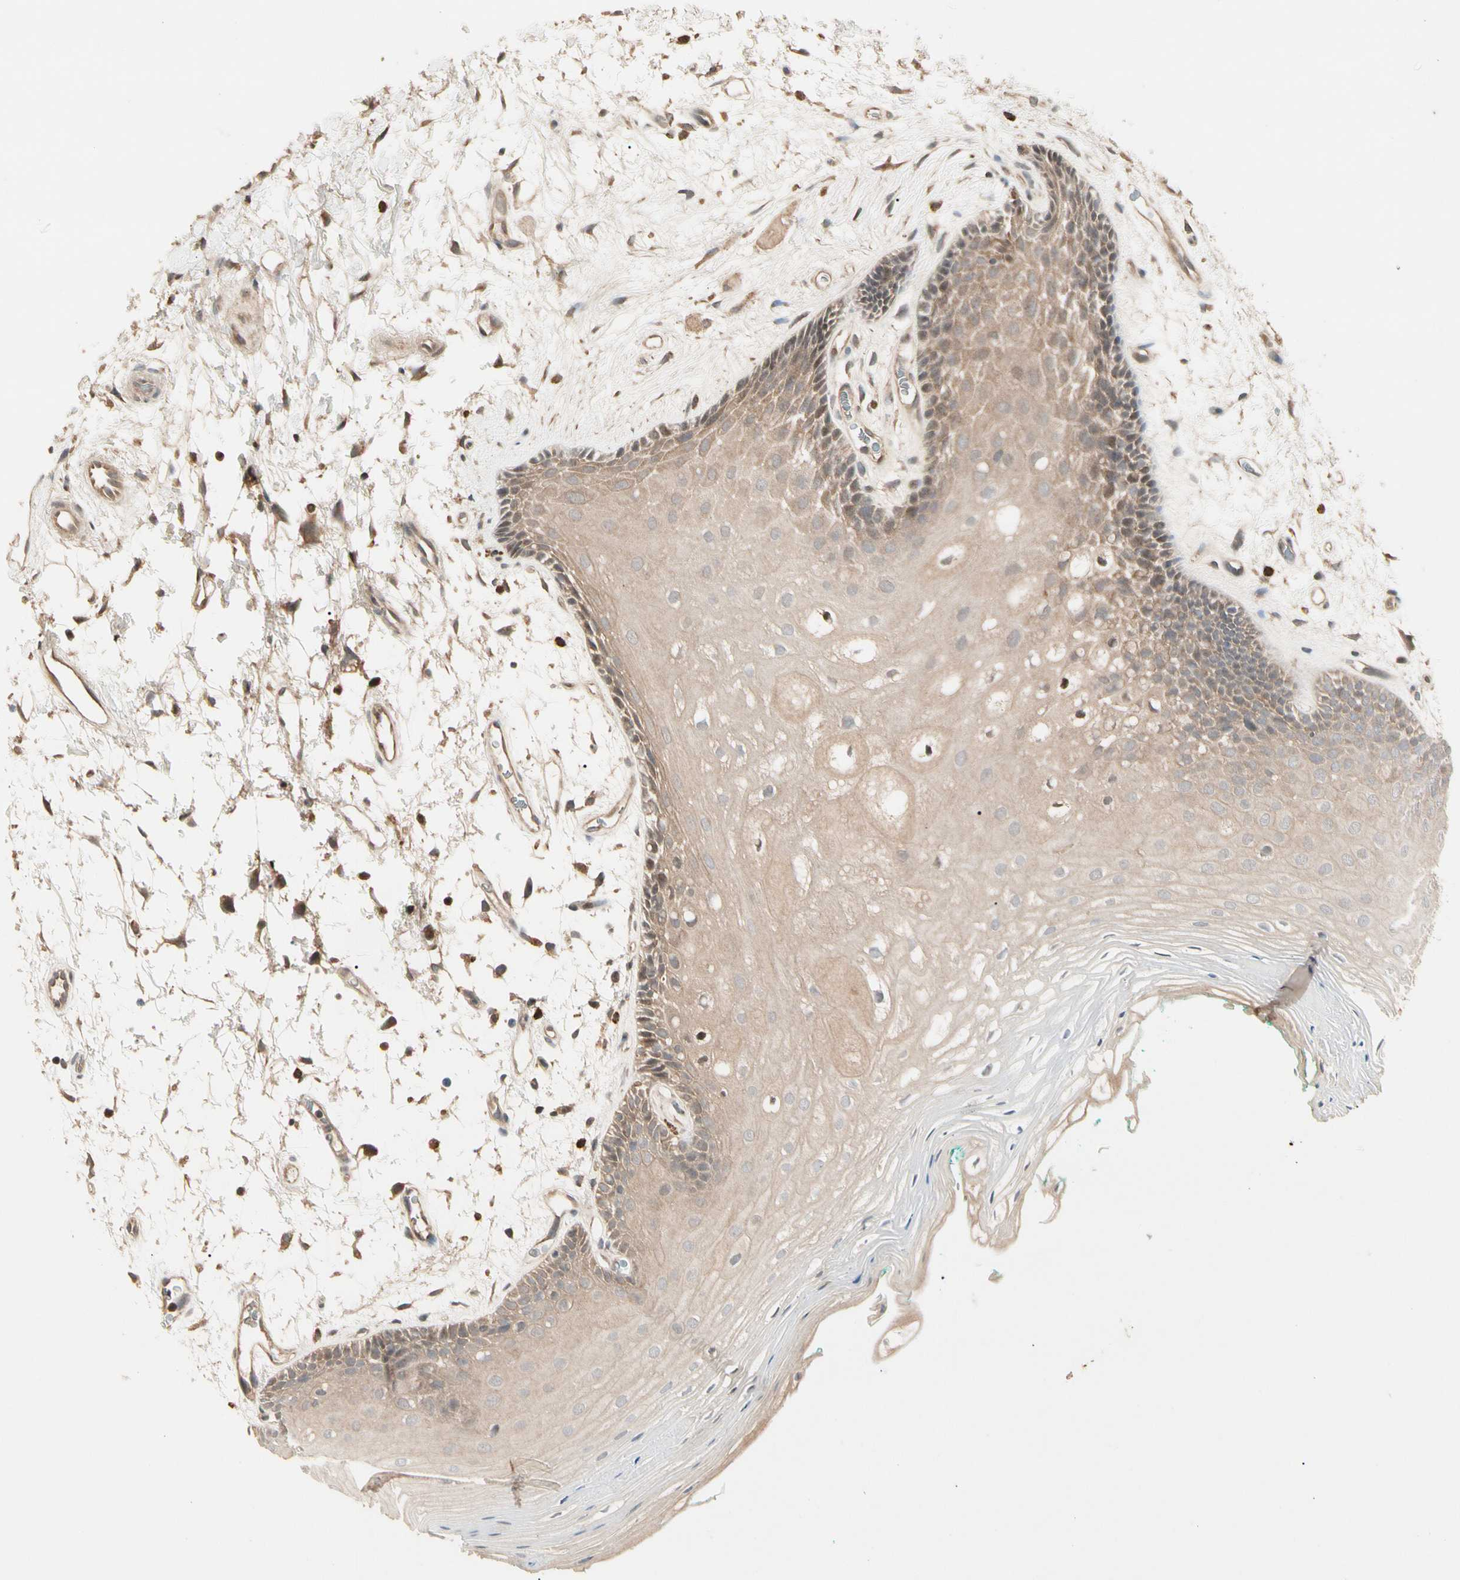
{"staining": {"intensity": "weak", "quantity": ">75%", "location": "cytoplasmic/membranous"}, "tissue": "oral mucosa", "cell_type": "Squamous epithelial cells", "image_type": "normal", "snomed": [{"axis": "morphology", "description": "Normal tissue, NOS"}, {"axis": "topography", "description": "Skeletal muscle"}, {"axis": "topography", "description": "Oral tissue"}, {"axis": "topography", "description": "Peripheral nerve tissue"}], "caption": "IHC staining of unremarkable oral mucosa, which demonstrates low levels of weak cytoplasmic/membranous staining in about >75% of squamous epithelial cells indicating weak cytoplasmic/membranous protein expression. The staining was performed using DAB (3,3'-diaminobenzidine) (brown) for protein detection and nuclei were counterstained in hematoxylin (blue).", "gene": "ATG4C", "patient": {"sex": "female", "age": 84}}